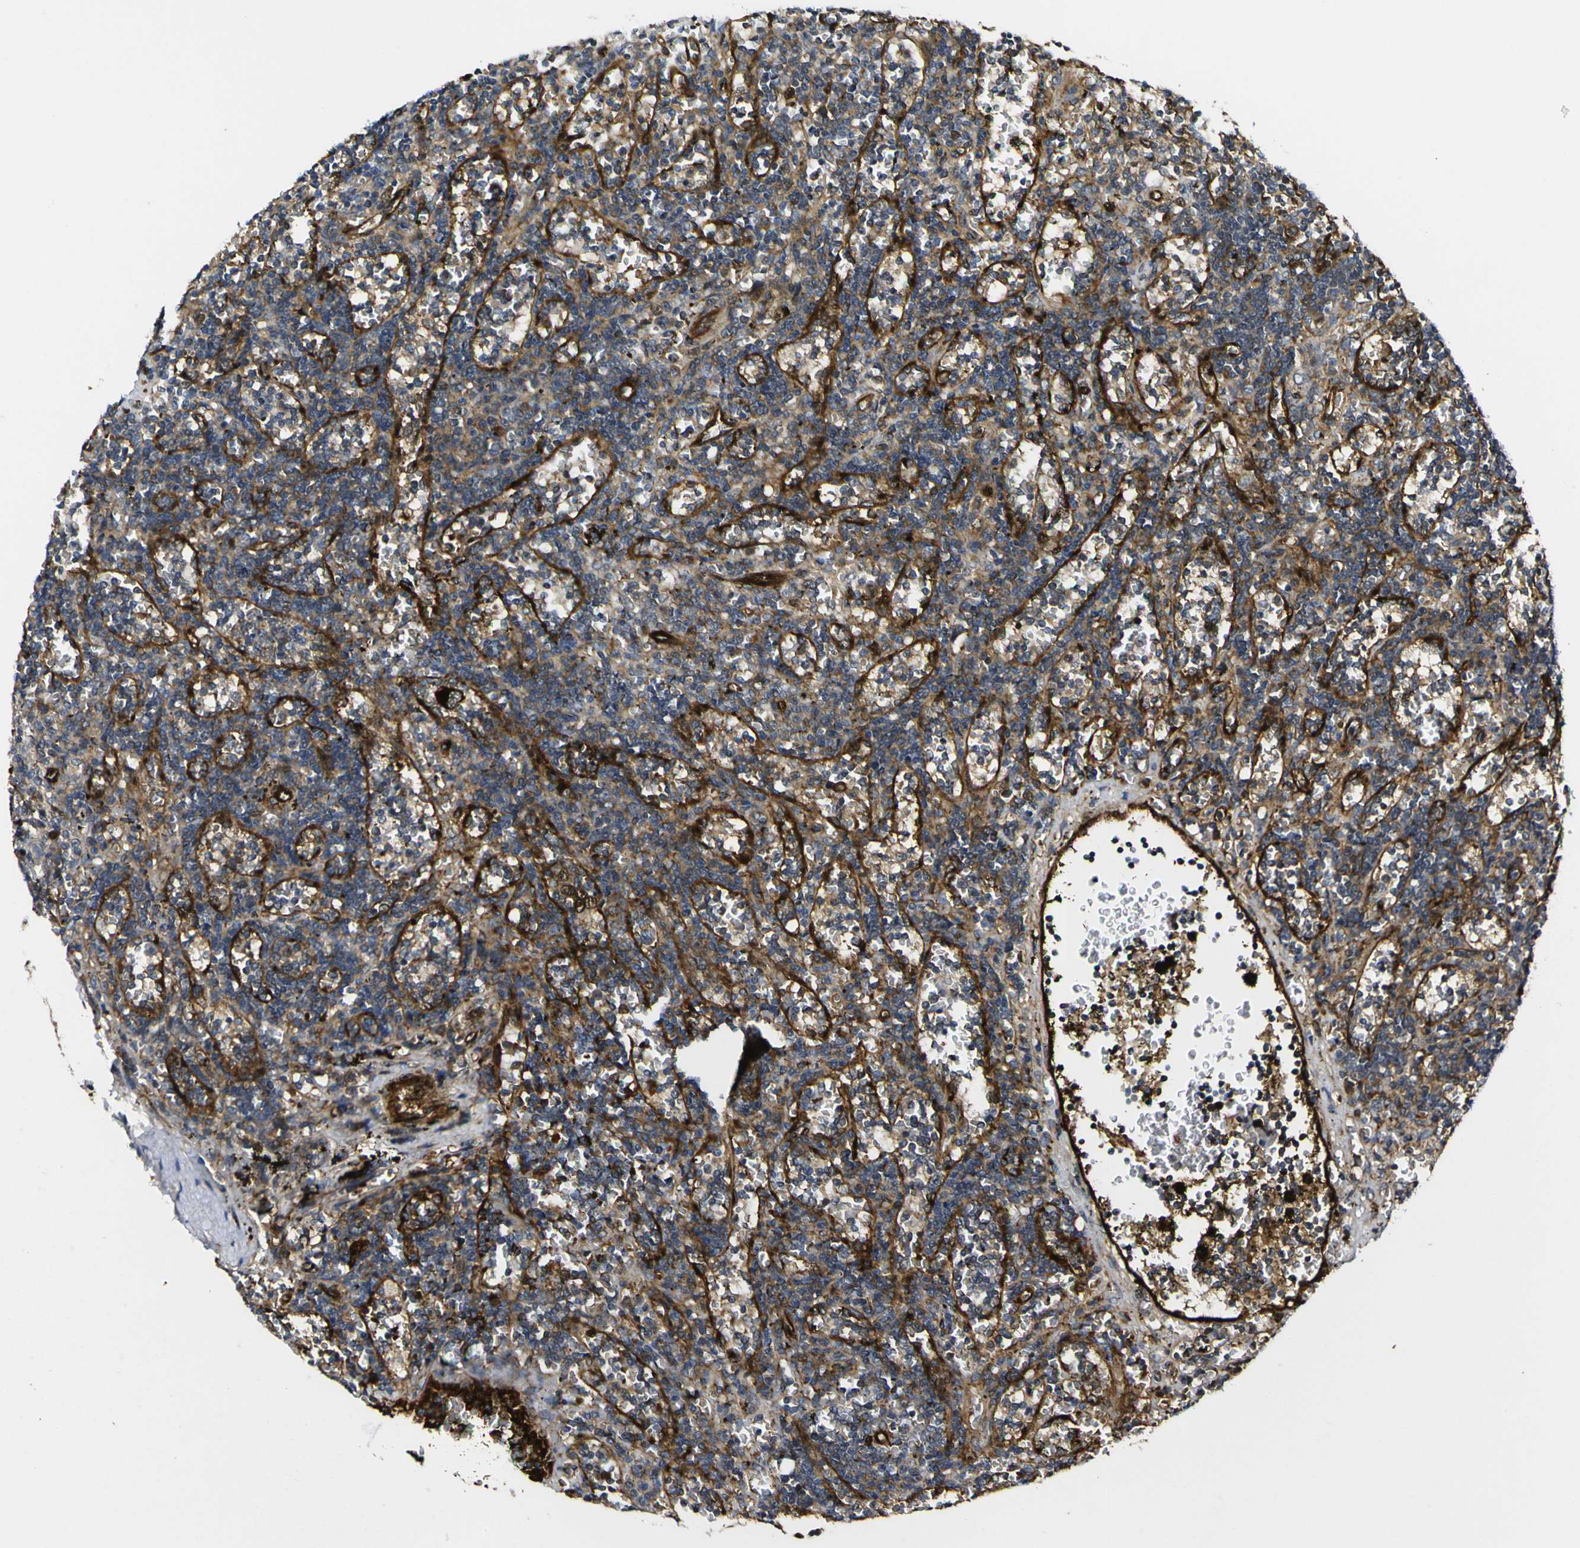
{"staining": {"intensity": "moderate", "quantity": ">75%", "location": "cytoplasmic/membranous,nuclear"}, "tissue": "lymphoma", "cell_type": "Tumor cells", "image_type": "cancer", "snomed": [{"axis": "morphology", "description": "Malignant lymphoma, non-Hodgkin's type, Low grade"}, {"axis": "topography", "description": "Spleen"}], "caption": "This histopathology image exhibits lymphoma stained with IHC to label a protein in brown. The cytoplasmic/membranous and nuclear of tumor cells show moderate positivity for the protein. Nuclei are counter-stained blue.", "gene": "ECE1", "patient": {"sex": "male", "age": 60}}